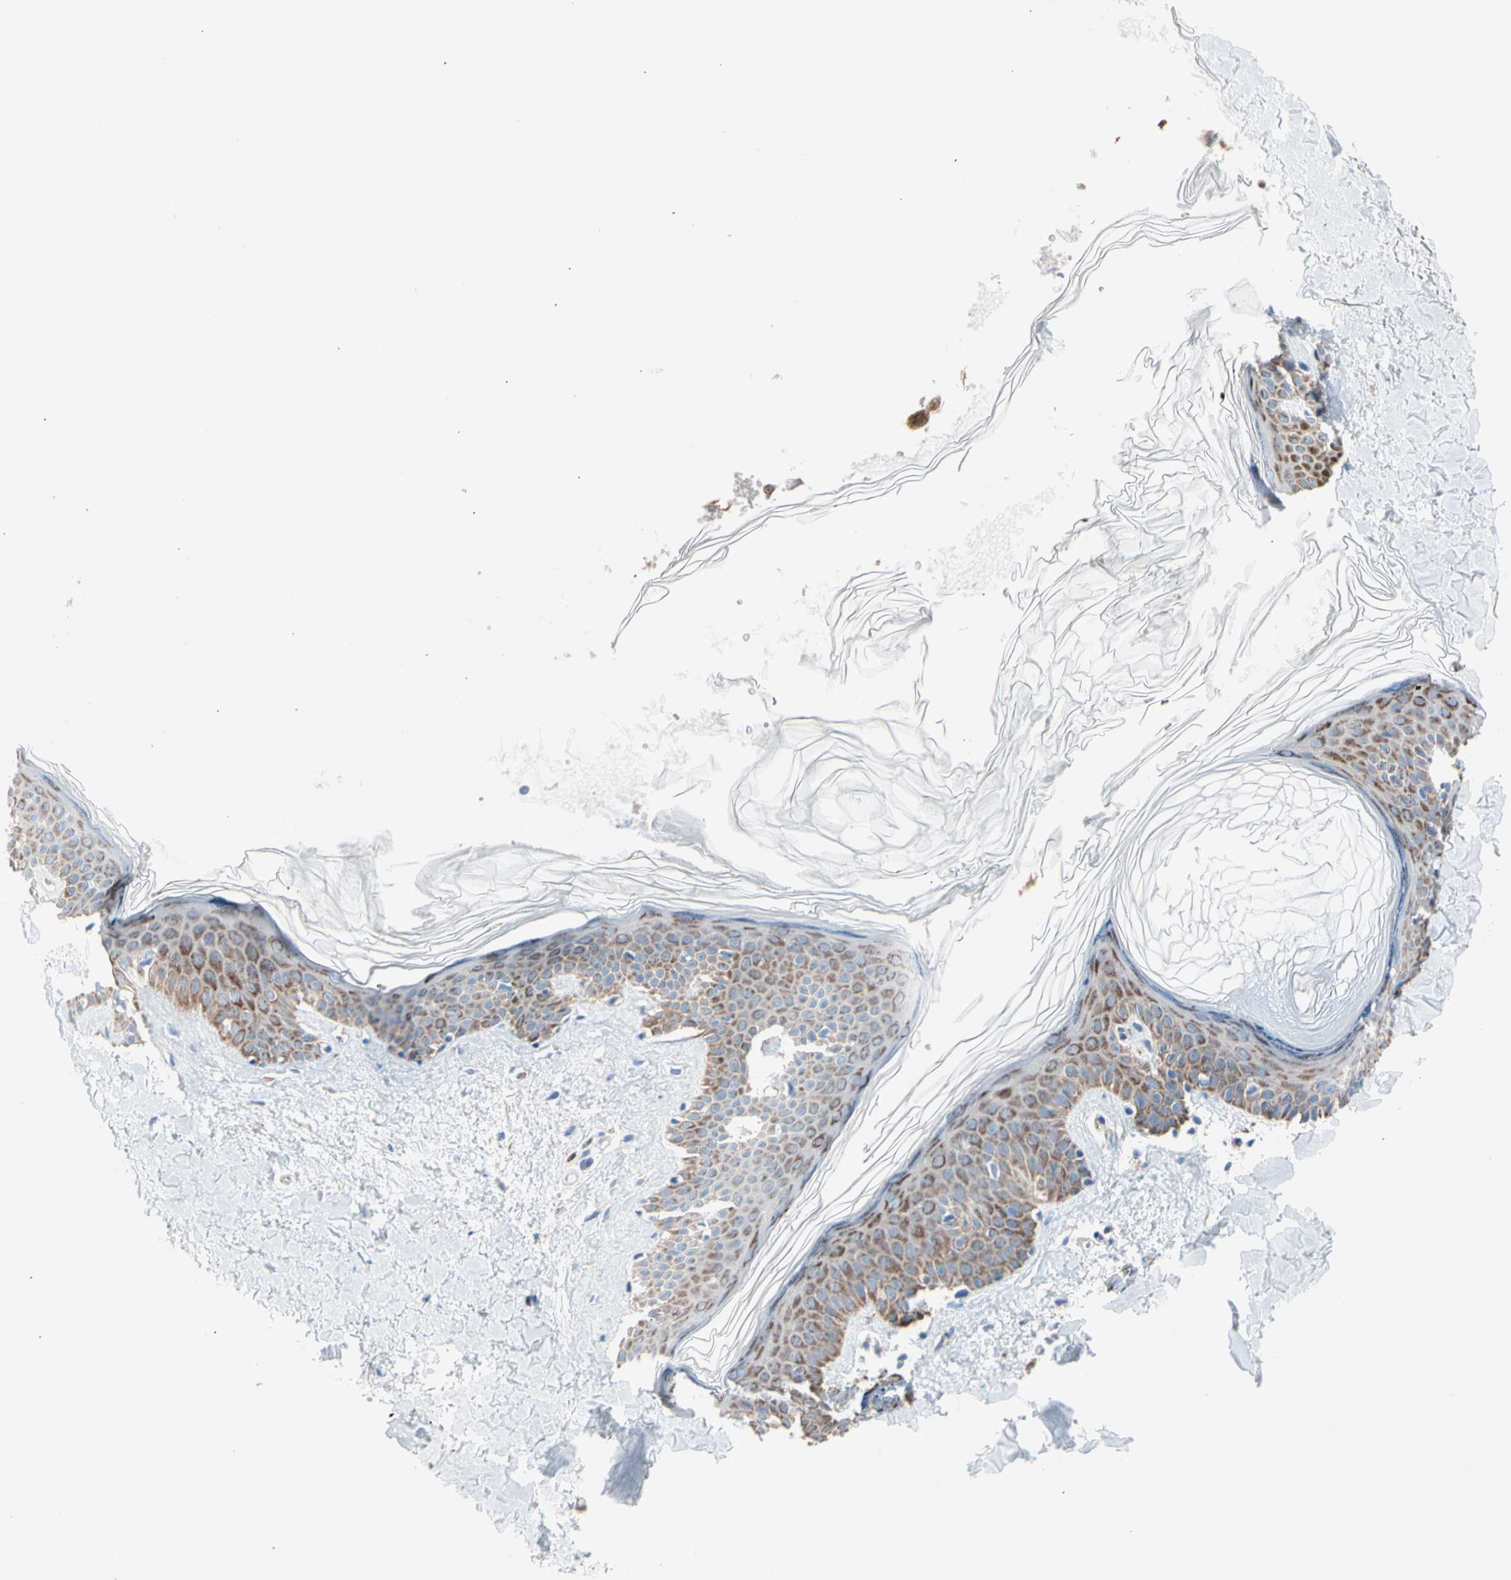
{"staining": {"intensity": "negative", "quantity": "none", "location": "none"}, "tissue": "skin", "cell_type": "Fibroblasts", "image_type": "normal", "snomed": [{"axis": "morphology", "description": "Normal tissue, NOS"}, {"axis": "topography", "description": "Skin"}], "caption": "Skin stained for a protein using immunohistochemistry demonstrates no positivity fibroblasts.", "gene": "HK1", "patient": {"sex": "male", "age": 67}}